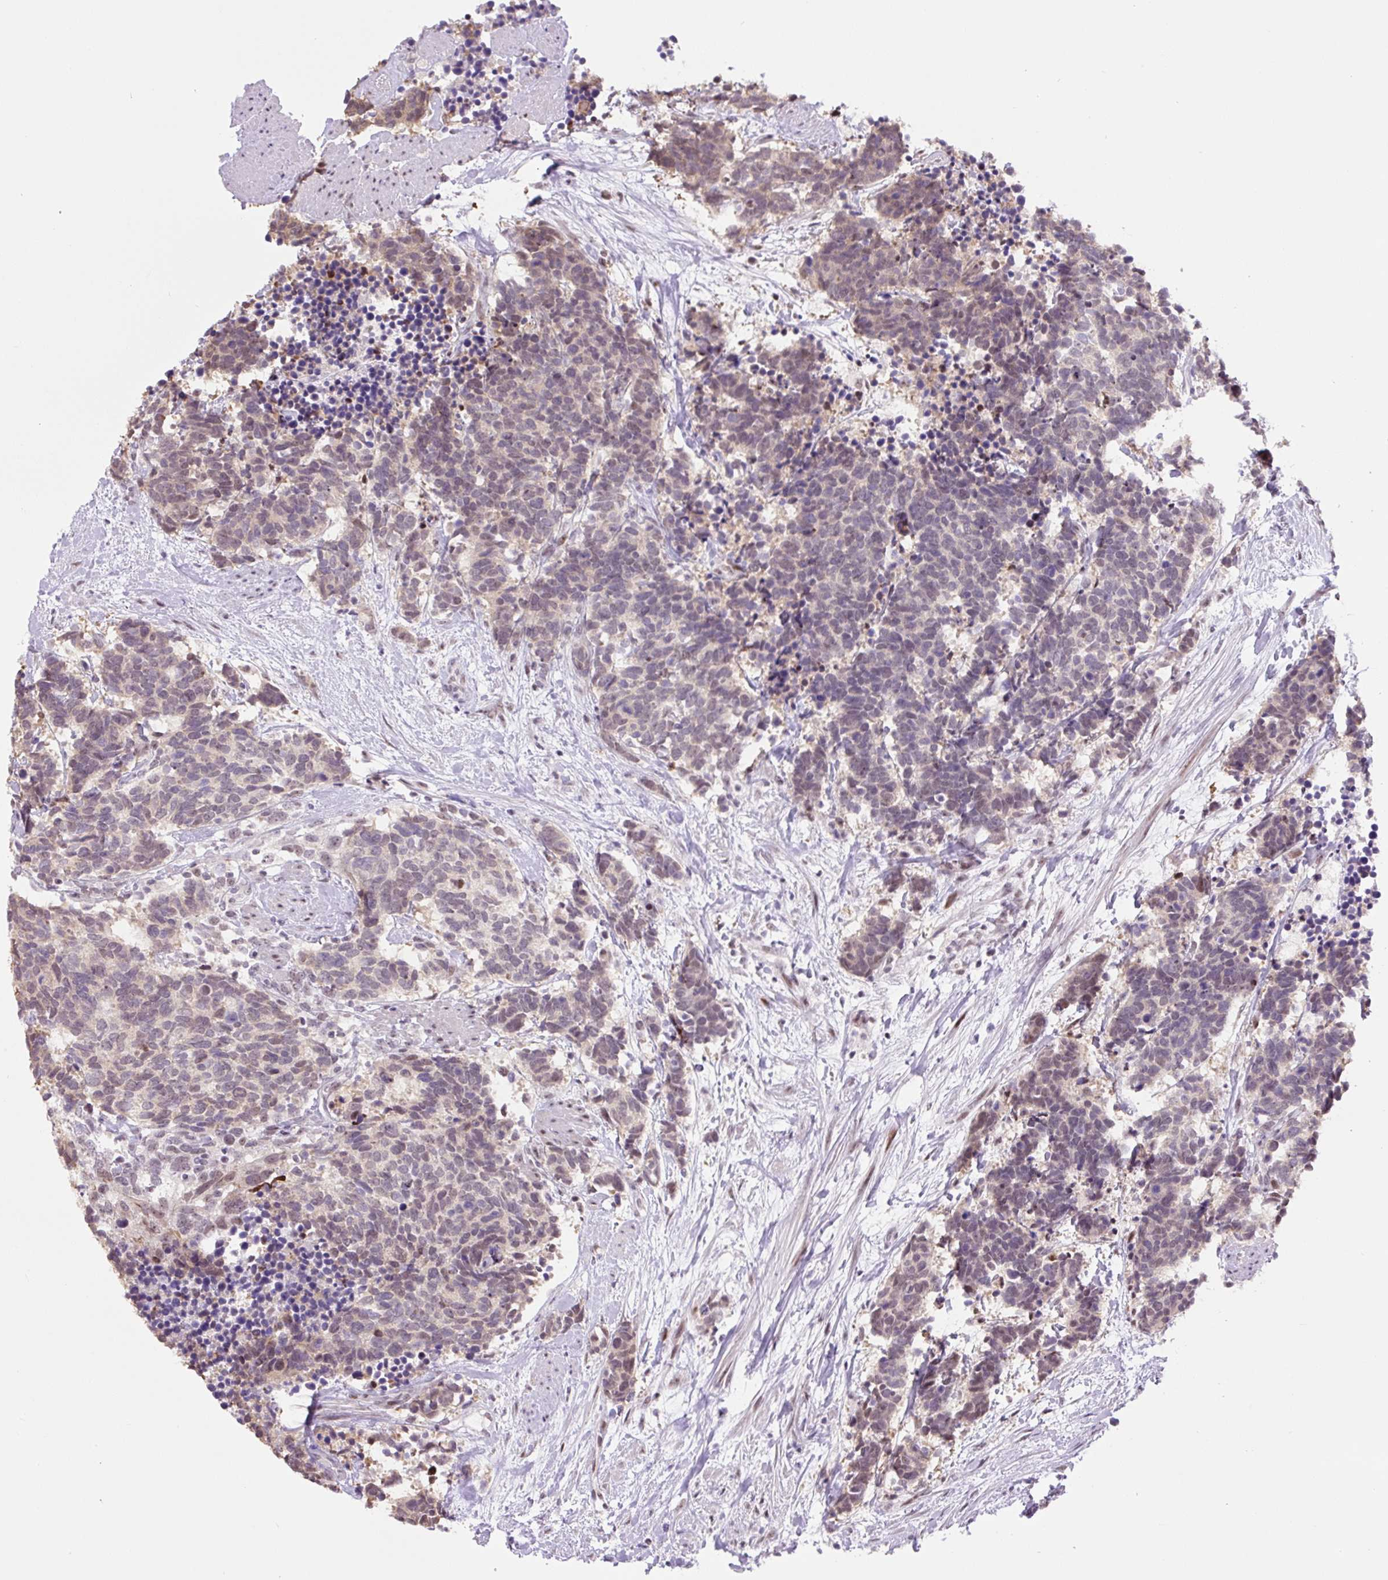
{"staining": {"intensity": "weak", "quantity": "25%-75%", "location": "nuclear"}, "tissue": "carcinoid", "cell_type": "Tumor cells", "image_type": "cancer", "snomed": [{"axis": "morphology", "description": "Carcinoma, NOS"}, {"axis": "morphology", "description": "Carcinoid, malignant, NOS"}, {"axis": "topography", "description": "Prostate"}], "caption": "Carcinoid (malignant) tissue shows weak nuclear positivity in approximately 25%-75% of tumor cells The protein is shown in brown color, while the nuclei are stained blue.", "gene": "TAF1A", "patient": {"sex": "male", "age": 57}}